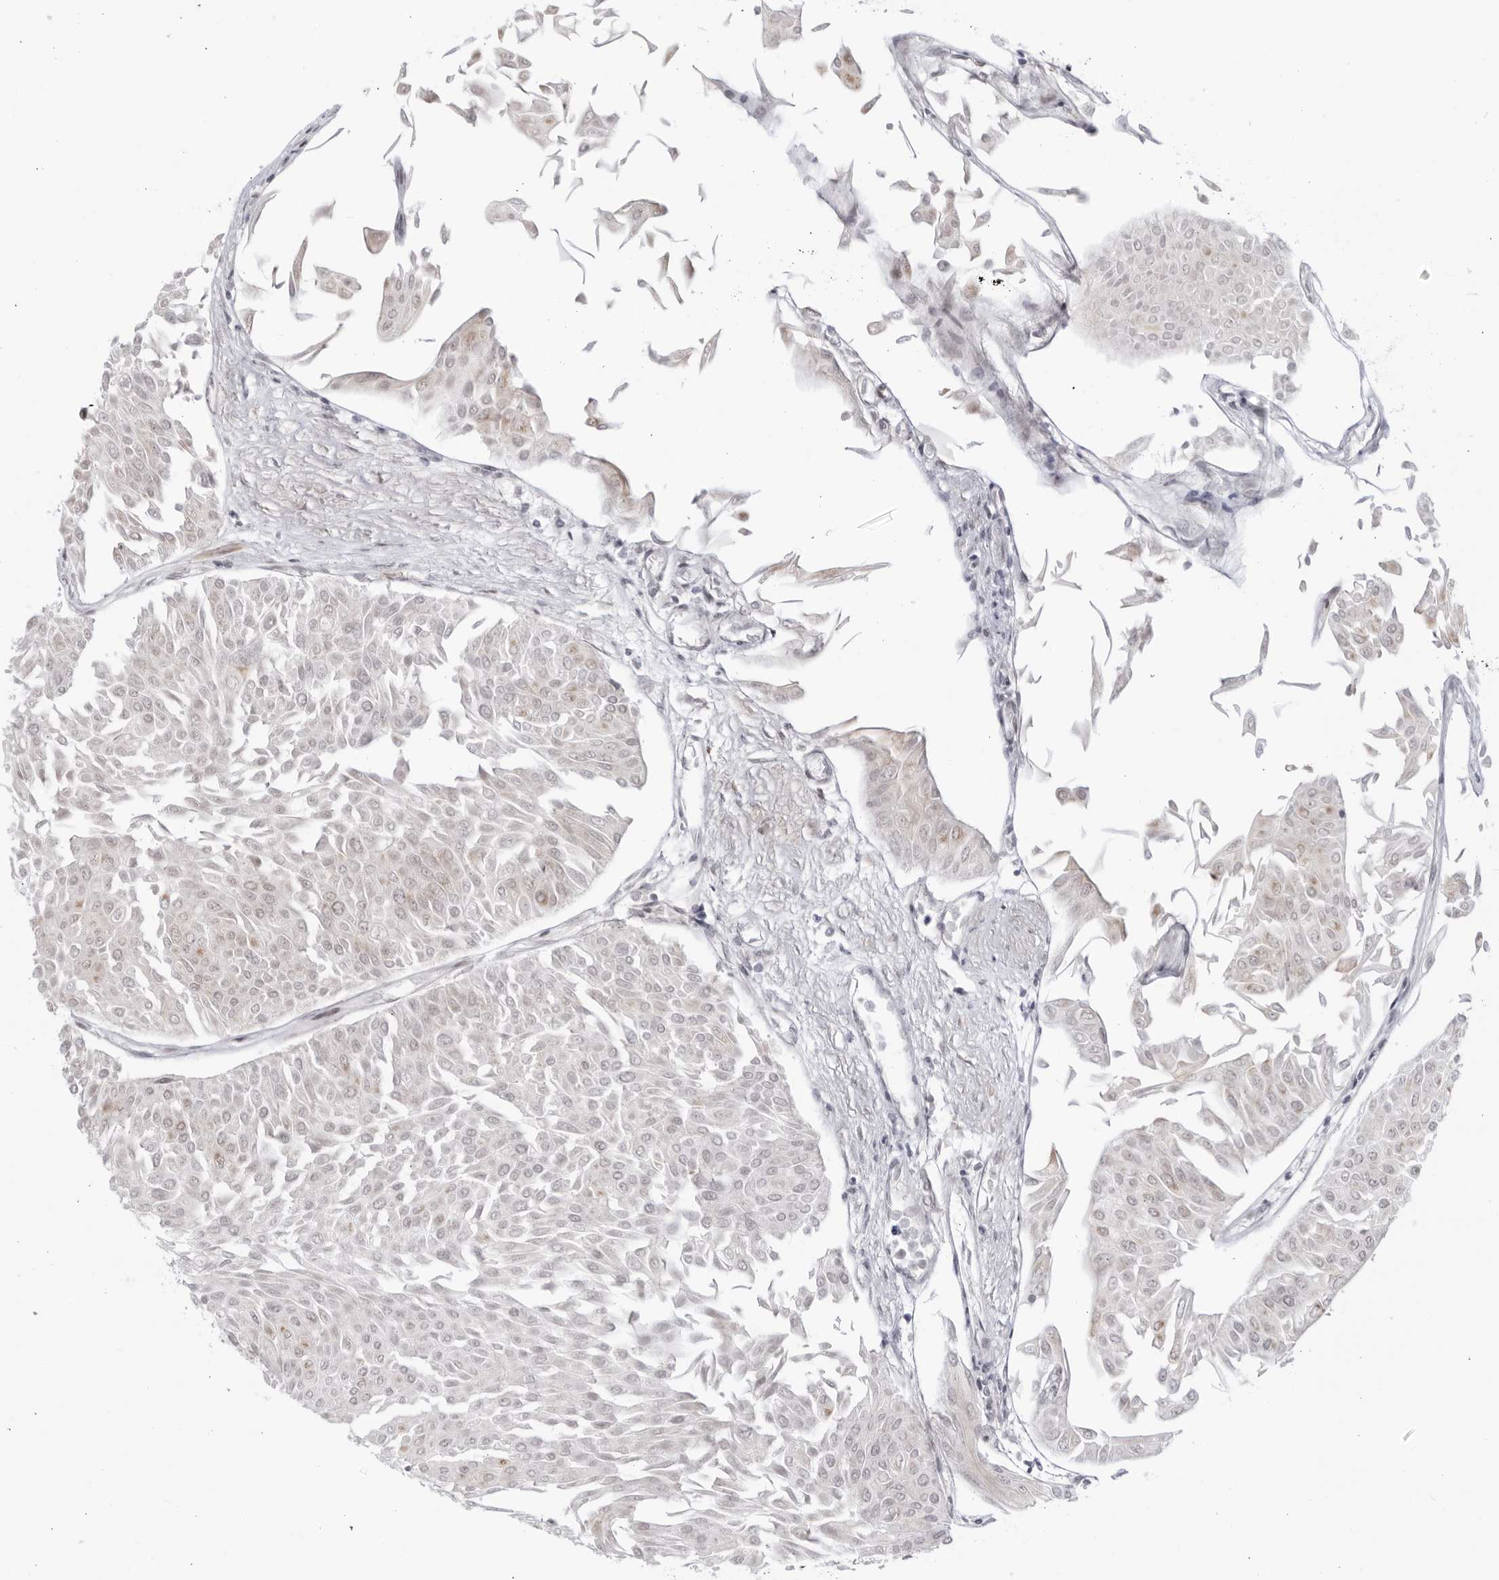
{"staining": {"intensity": "negative", "quantity": "none", "location": "none"}, "tissue": "urothelial cancer", "cell_type": "Tumor cells", "image_type": "cancer", "snomed": [{"axis": "morphology", "description": "Urothelial carcinoma, Low grade"}, {"axis": "topography", "description": "Urinary bladder"}], "caption": "IHC photomicrograph of neoplastic tissue: urothelial cancer stained with DAB (3,3'-diaminobenzidine) demonstrates no significant protein staining in tumor cells.", "gene": "DTL", "patient": {"sex": "male", "age": 67}}